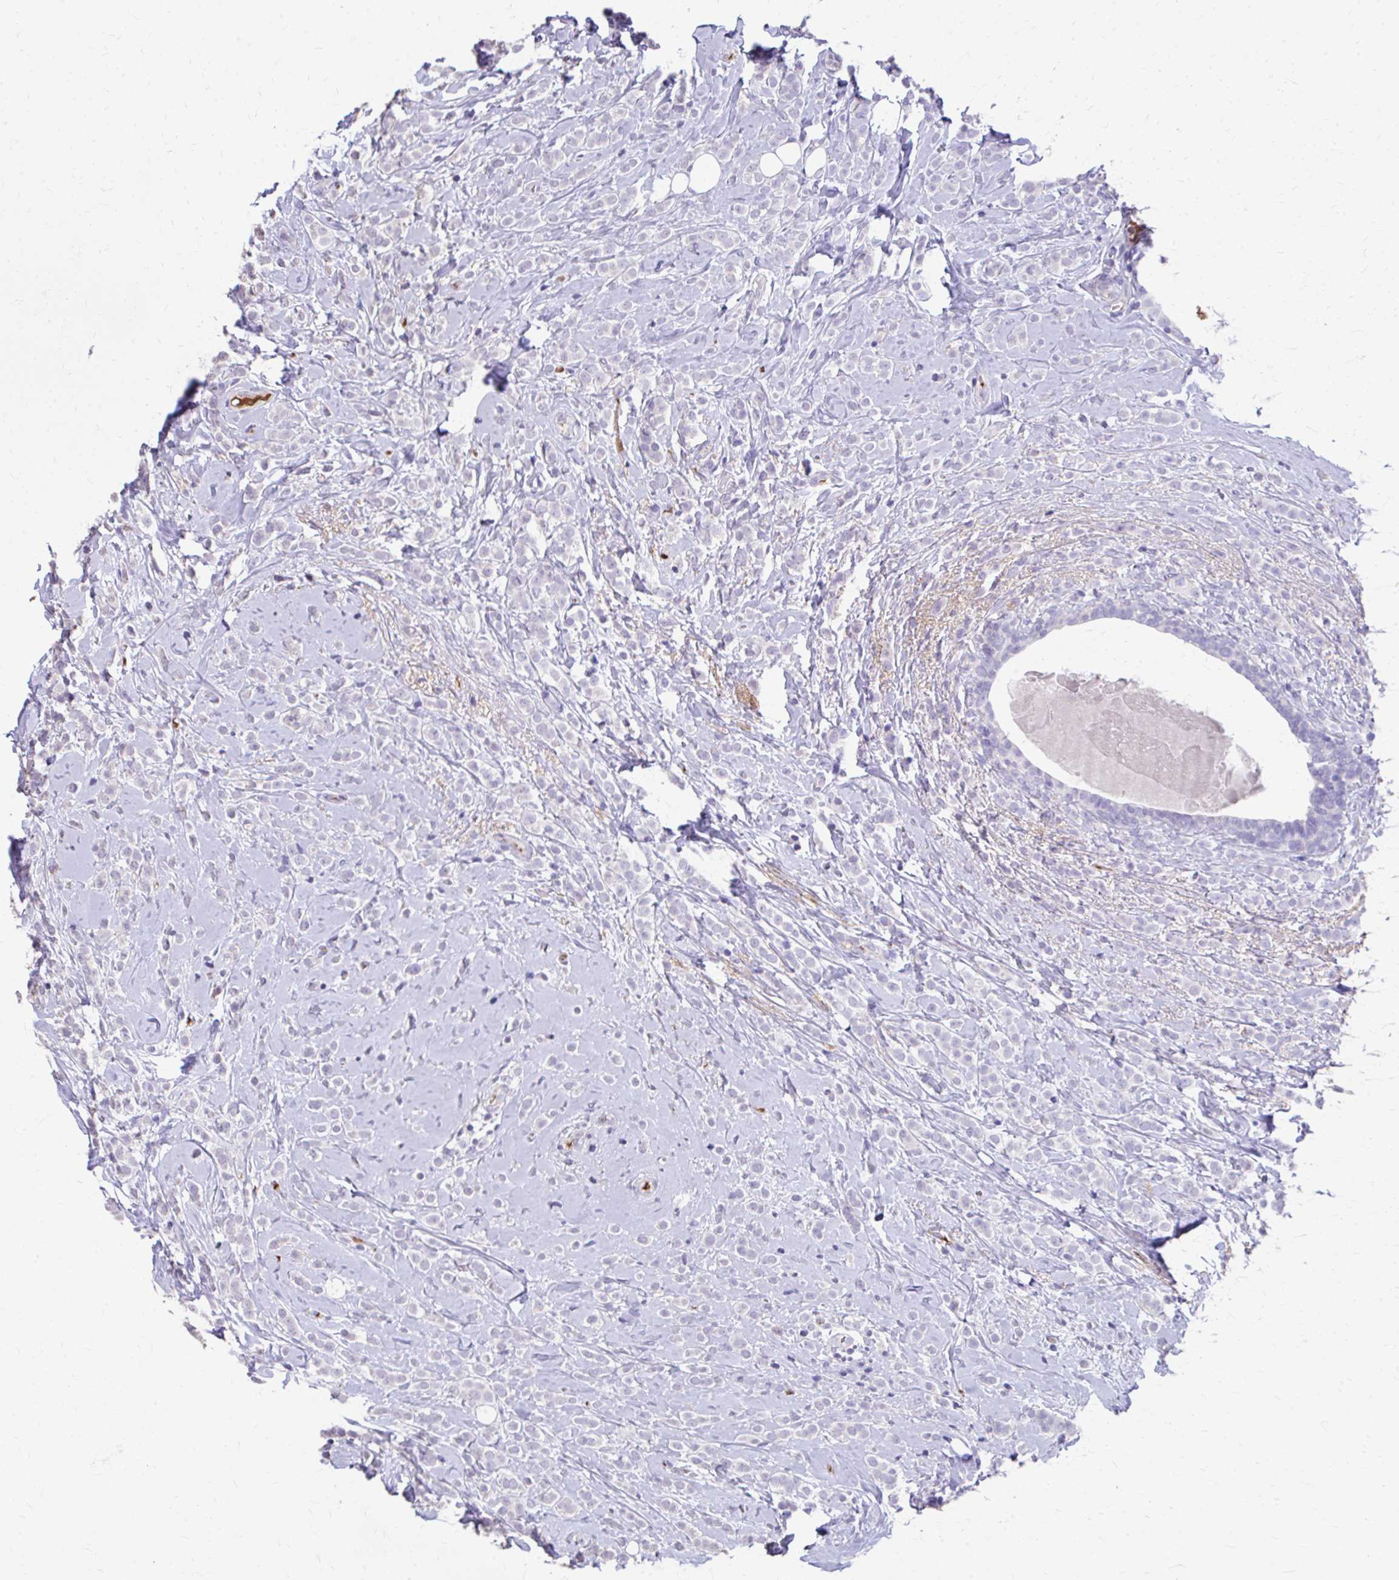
{"staining": {"intensity": "negative", "quantity": "none", "location": "none"}, "tissue": "breast cancer", "cell_type": "Tumor cells", "image_type": "cancer", "snomed": [{"axis": "morphology", "description": "Lobular carcinoma"}, {"axis": "topography", "description": "Breast"}], "caption": "Immunohistochemistry photomicrograph of neoplastic tissue: breast cancer (lobular carcinoma) stained with DAB displays no significant protein positivity in tumor cells.", "gene": "CFH", "patient": {"sex": "female", "age": 49}}